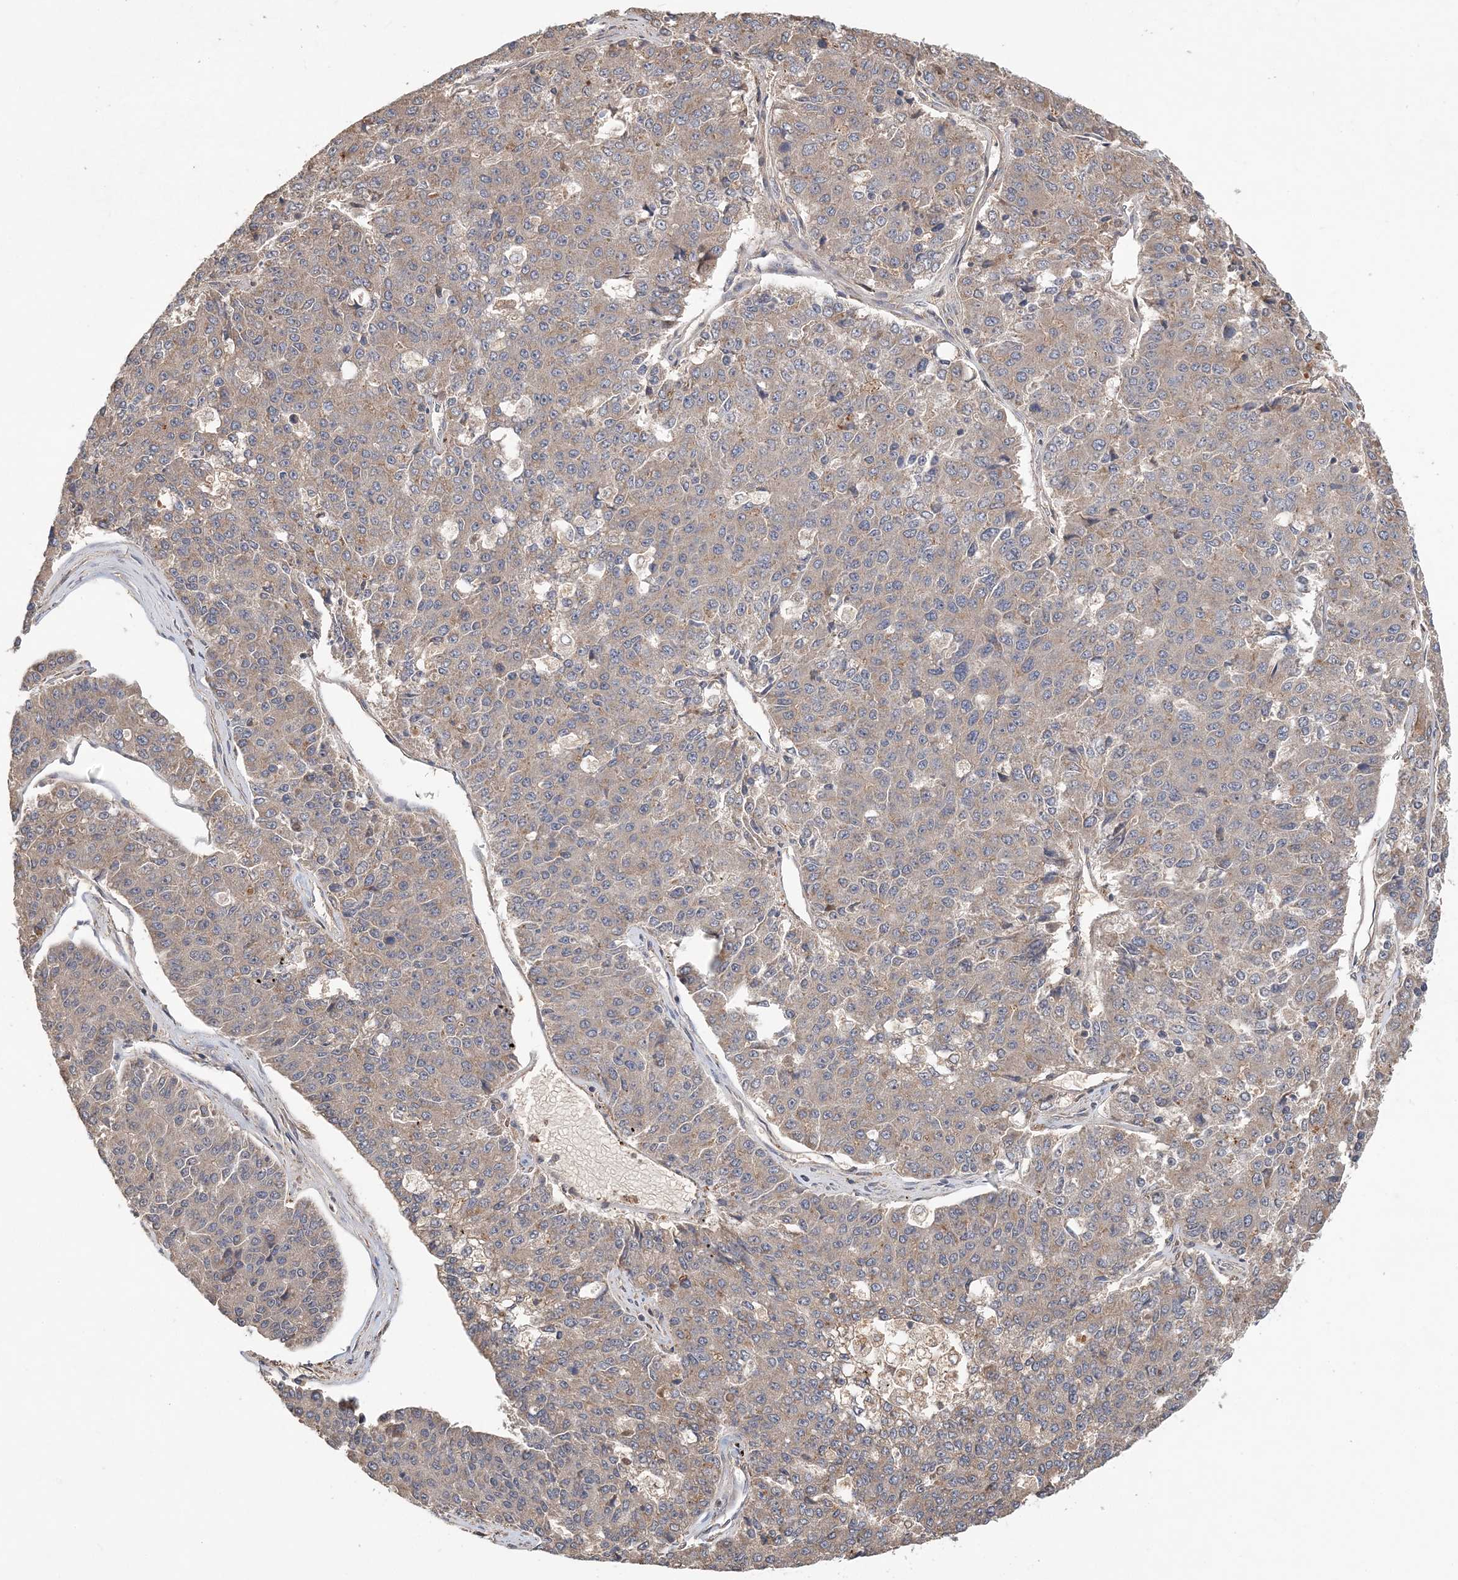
{"staining": {"intensity": "weak", "quantity": ">75%", "location": "cytoplasmic/membranous"}, "tissue": "pancreatic cancer", "cell_type": "Tumor cells", "image_type": "cancer", "snomed": [{"axis": "morphology", "description": "Adenocarcinoma, NOS"}, {"axis": "topography", "description": "Pancreas"}], "caption": "Pancreatic cancer (adenocarcinoma) stained for a protein (brown) demonstrates weak cytoplasmic/membranous positive expression in about >75% of tumor cells.", "gene": "SYCP3", "patient": {"sex": "male", "age": 50}}